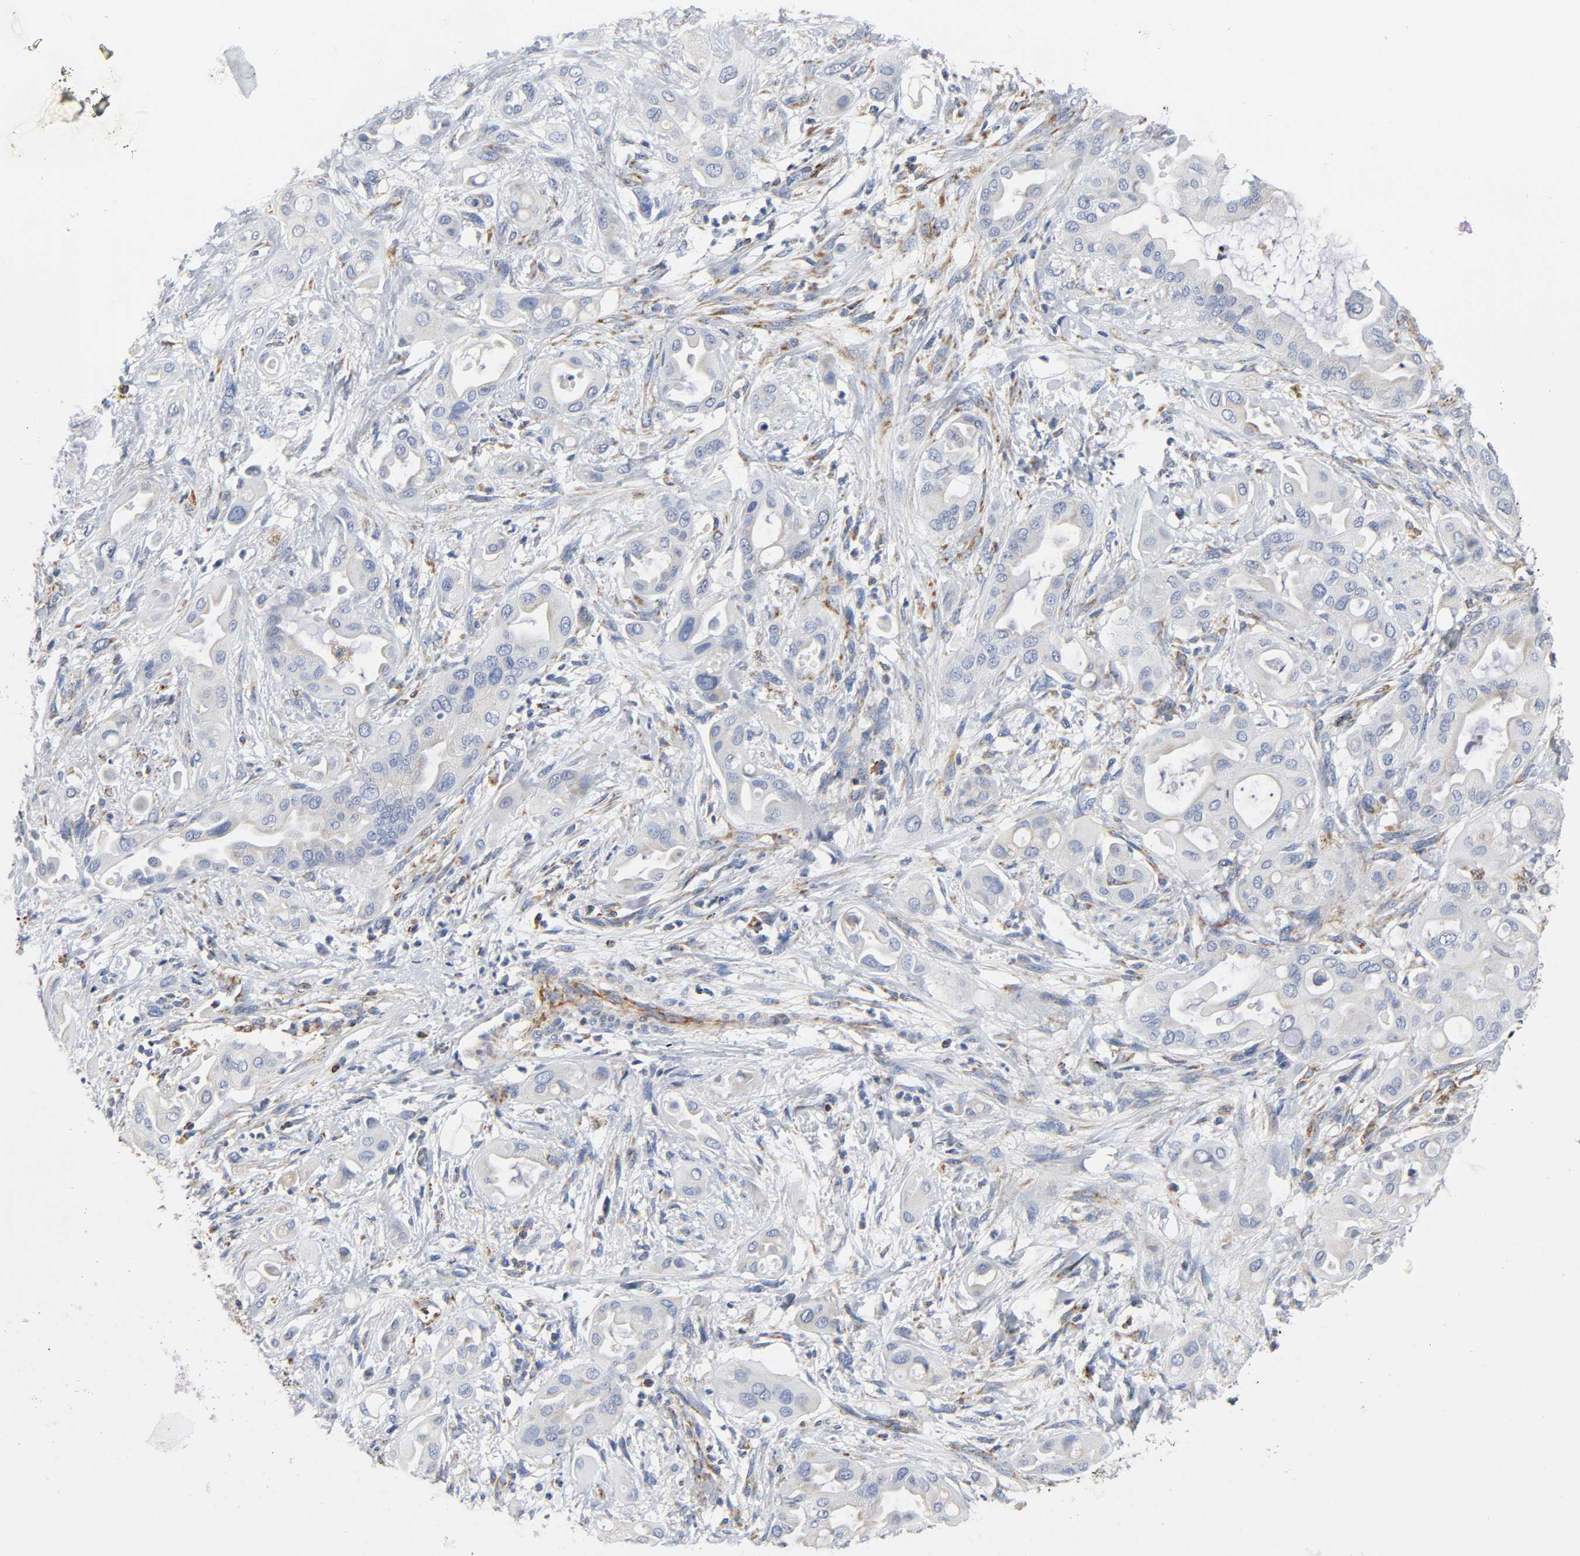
{"staining": {"intensity": "negative", "quantity": "none", "location": "none"}, "tissue": "pancreatic cancer", "cell_type": "Tumor cells", "image_type": "cancer", "snomed": [{"axis": "morphology", "description": "Adenocarcinoma, NOS"}, {"axis": "morphology", "description": "Adenocarcinoma, metastatic, NOS"}, {"axis": "topography", "description": "Lymph node"}, {"axis": "topography", "description": "Pancreas"}, {"axis": "topography", "description": "Duodenum"}], "caption": "DAB (3,3'-diaminobenzidine) immunohistochemical staining of metastatic adenocarcinoma (pancreatic) displays no significant expression in tumor cells.", "gene": "BAK1", "patient": {"sex": "female", "age": 64}}